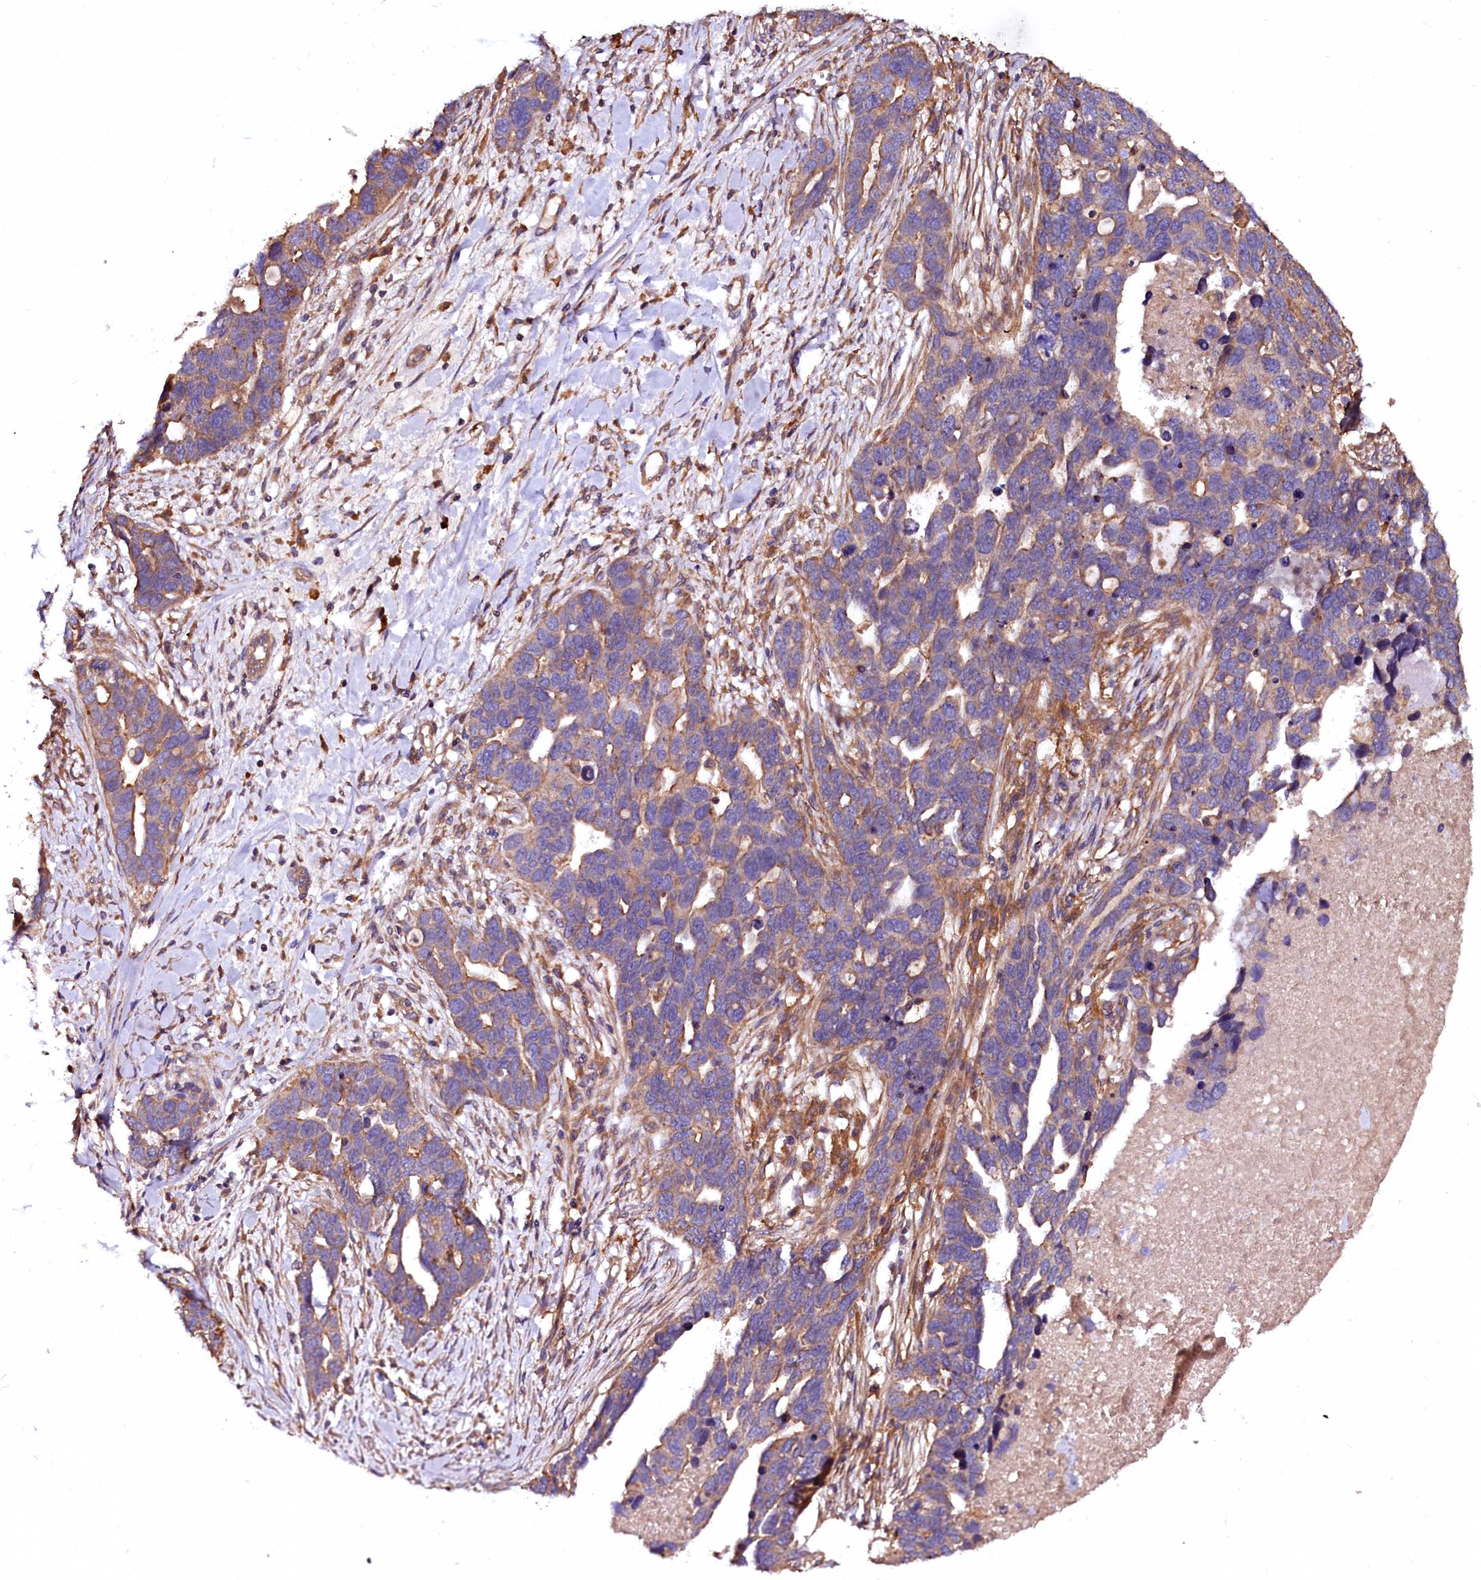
{"staining": {"intensity": "moderate", "quantity": "25%-75%", "location": "cytoplasmic/membranous"}, "tissue": "ovarian cancer", "cell_type": "Tumor cells", "image_type": "cancer", "snomed": [{"axis": "morphology", "description": "Cystadenocarcinoma, serous, NOS"}, {"axis": "topography", "description": "Ovary"}], "caption": "DAB immunohistochemical staining of human ovarian cancer (serous cystadenocarcinoma) reveals moderate cytoplasmic/membranous protein staining in about 25%-75% of tumor cells.", "gene": "APPL2", "patient": {"sex": "female", "age": 54}}